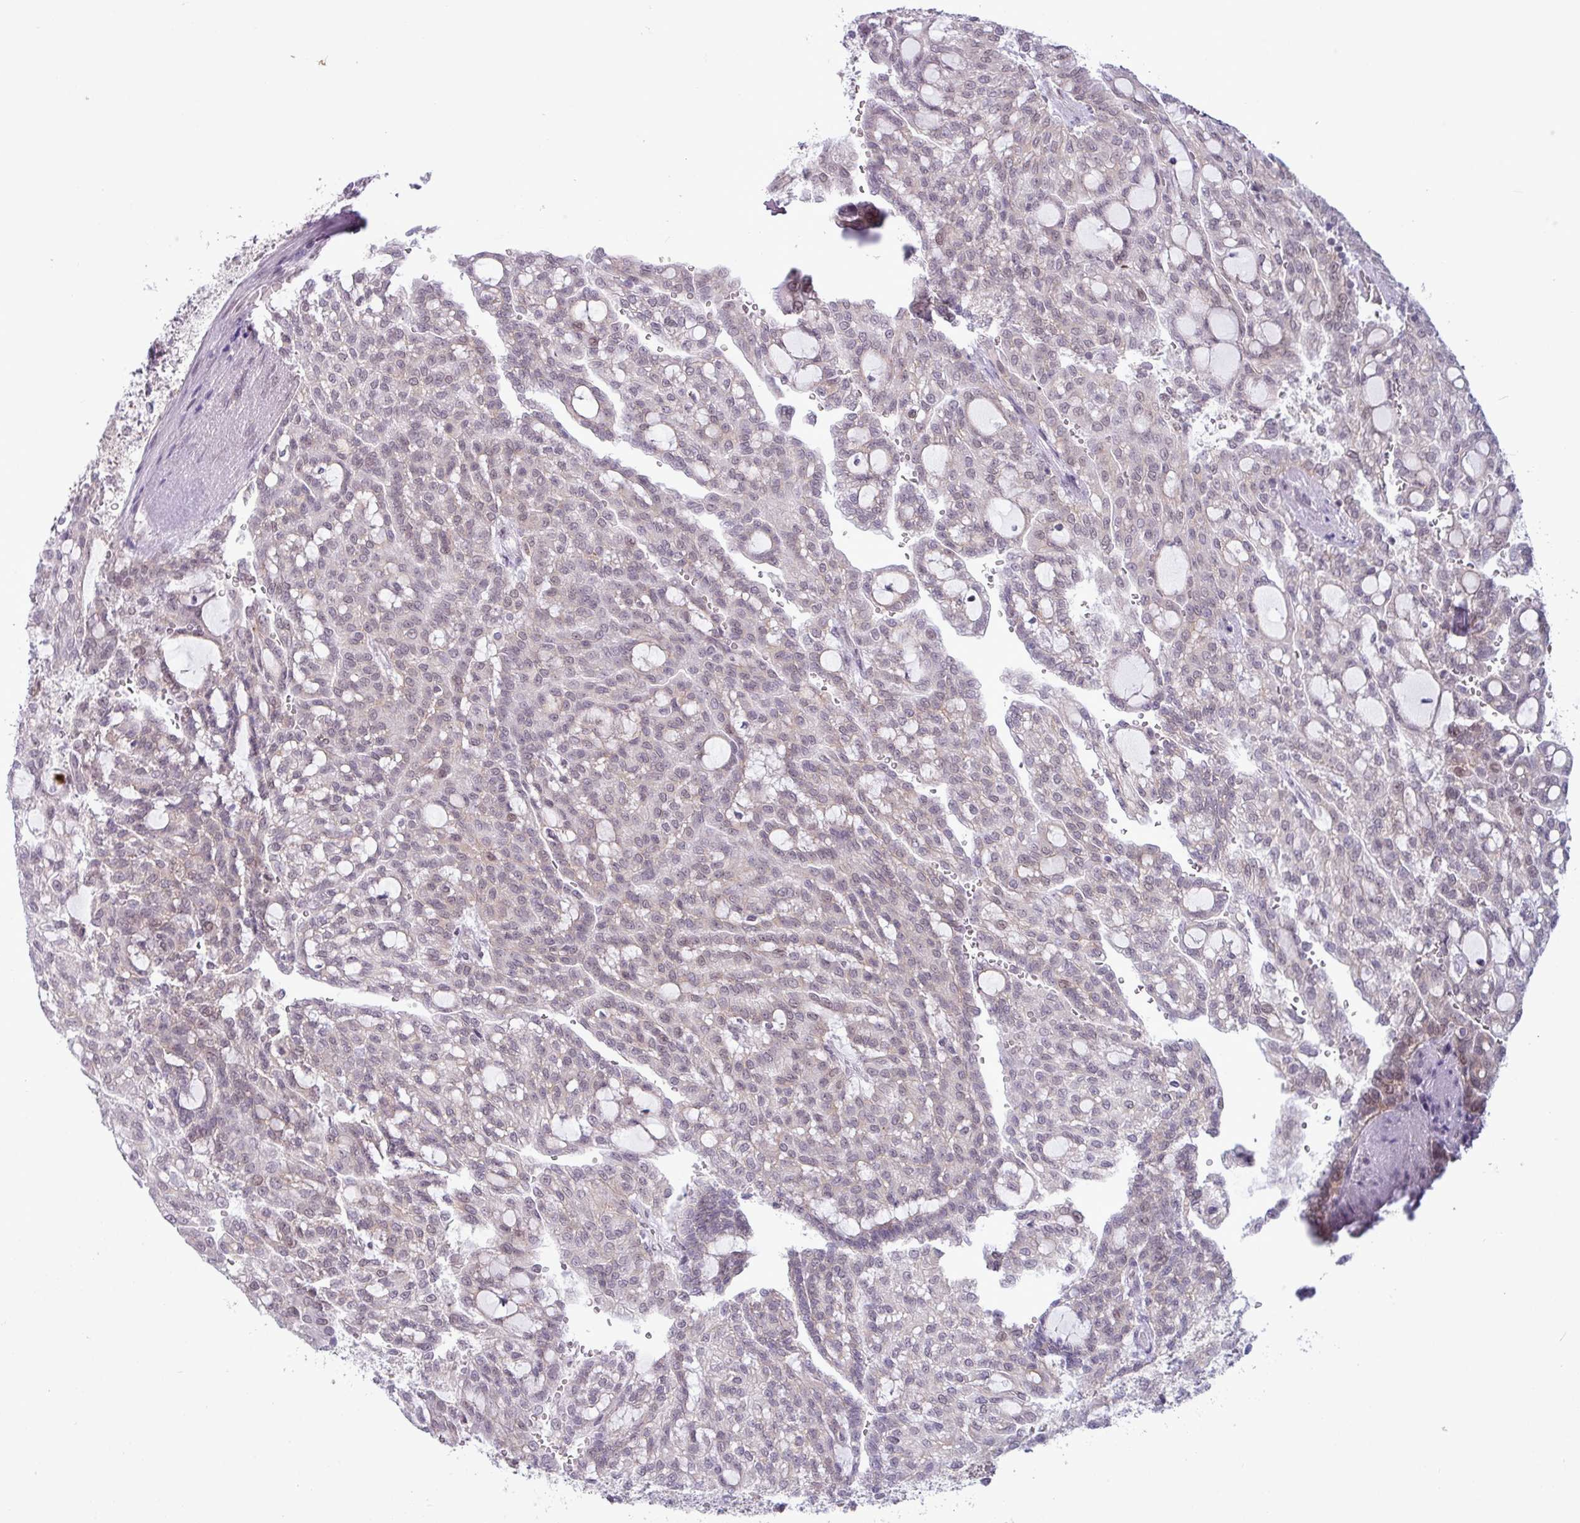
{"staining": {"intensity": "moderate", "quantity": "25%-75%", "location": "nuclear"}, "tissue": "renal cancer", "cell_type": "Tumor cells", "image_type": "cancer", "snomed": [{"axis": "morphology", "description": "Adenocarcinoma, NOS"}, {"axis": "topography", "description": "Kidney"}], "caption": "Immunohistochemical staining of renal cancer (adenocarcinoma) displays medium levels of moderate nuclear protein expression in about 25%-75% of tumor cells.", "gene": "NOTCH2", "patient": {"sex": "male", "age": 63}}